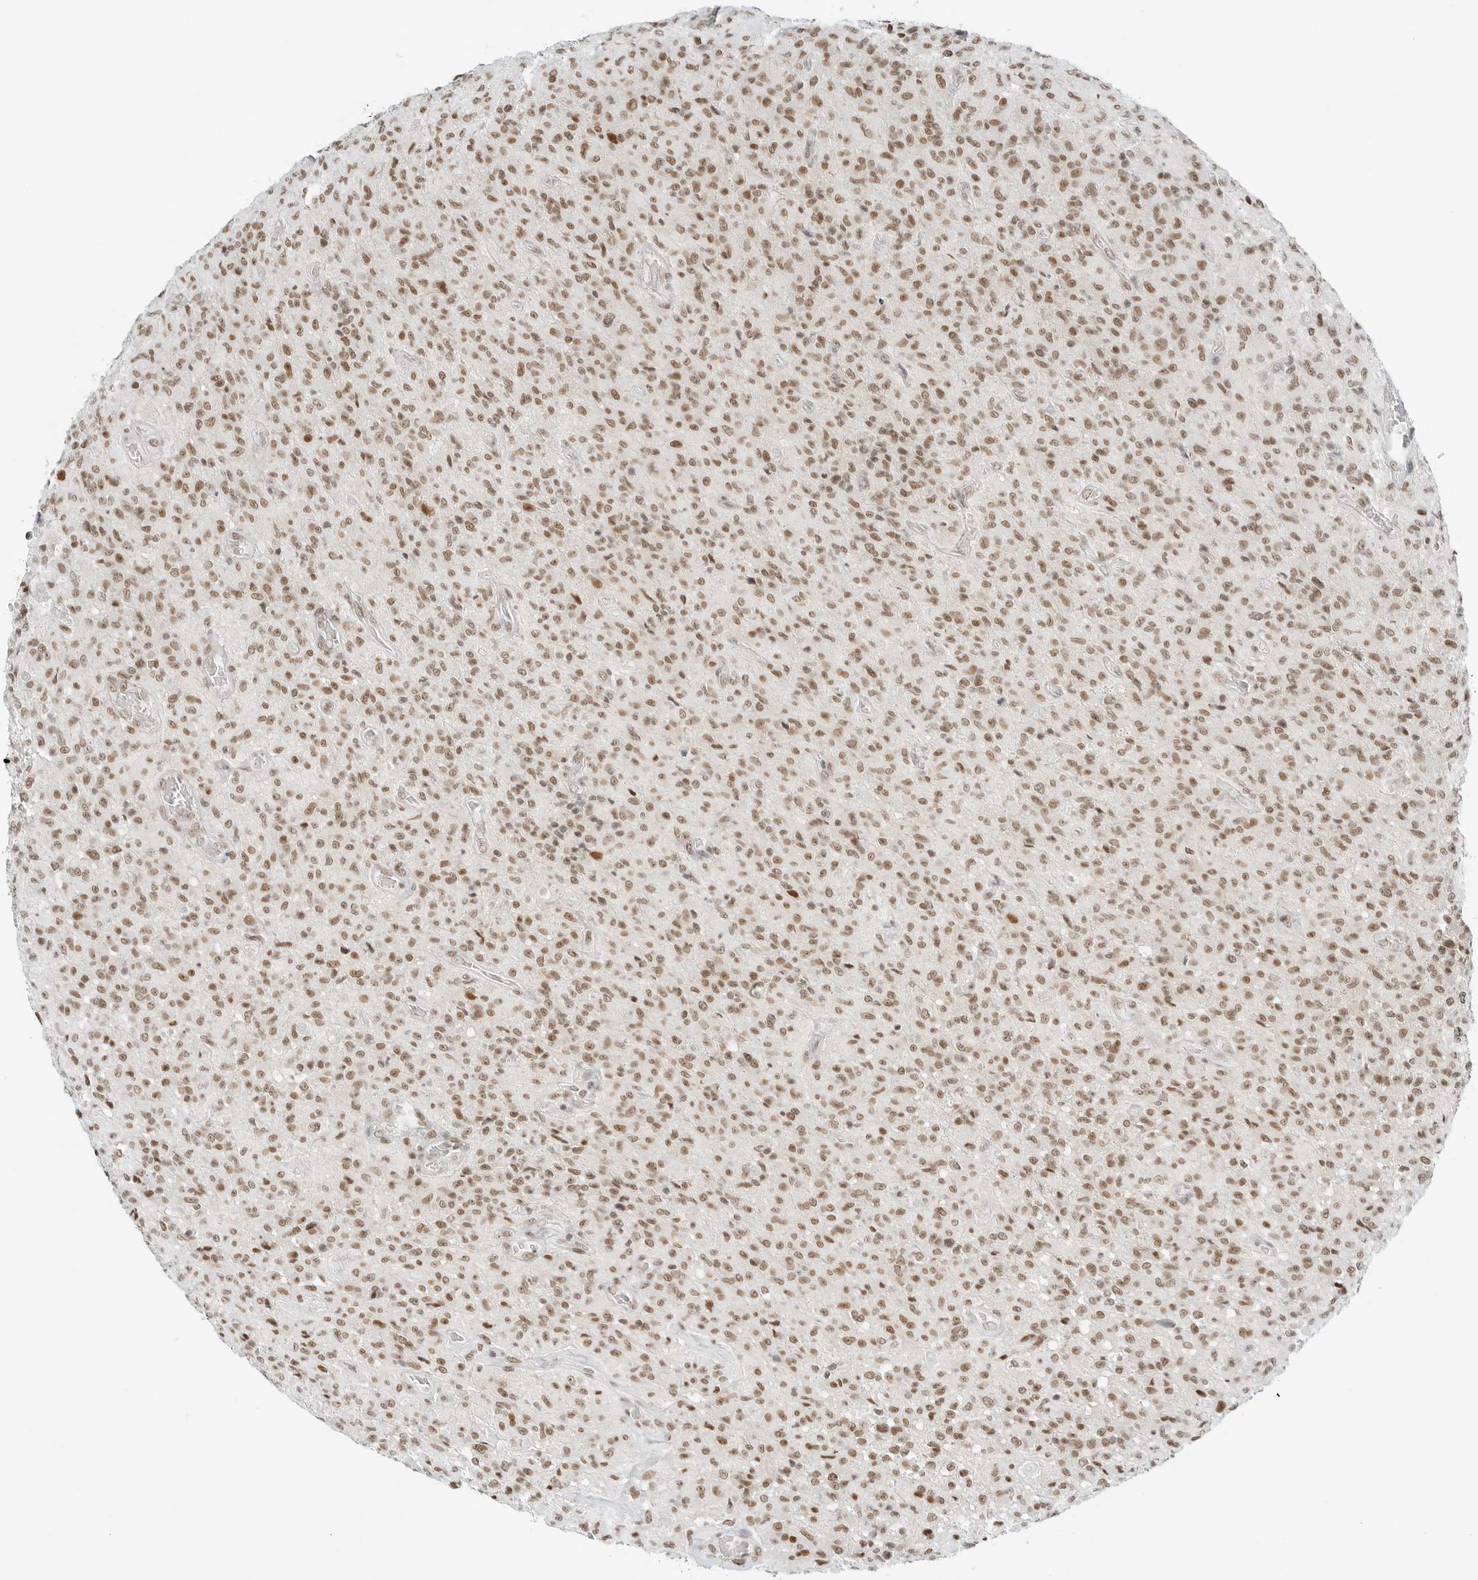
{"staining": {"intensity": "moderate", "quantity": ">75%", "location": "nuclear"}, "tissue": "glioma", "cell_type": "Tumor cells", "image_type": "cancer", "snomed": [{"axis": "morphology", "description": "Glioma, malignant, High grade"}, {"axis": "topography", "description": "Brain"}], "caption": "Tumor cells reveal moderate nuclear positivity in about >75% of cells in glioma. (IHC, brightfield microscopy, high magnification).", "gene": "CRTC2", "patient": {"sex": "female", "age": 57}}